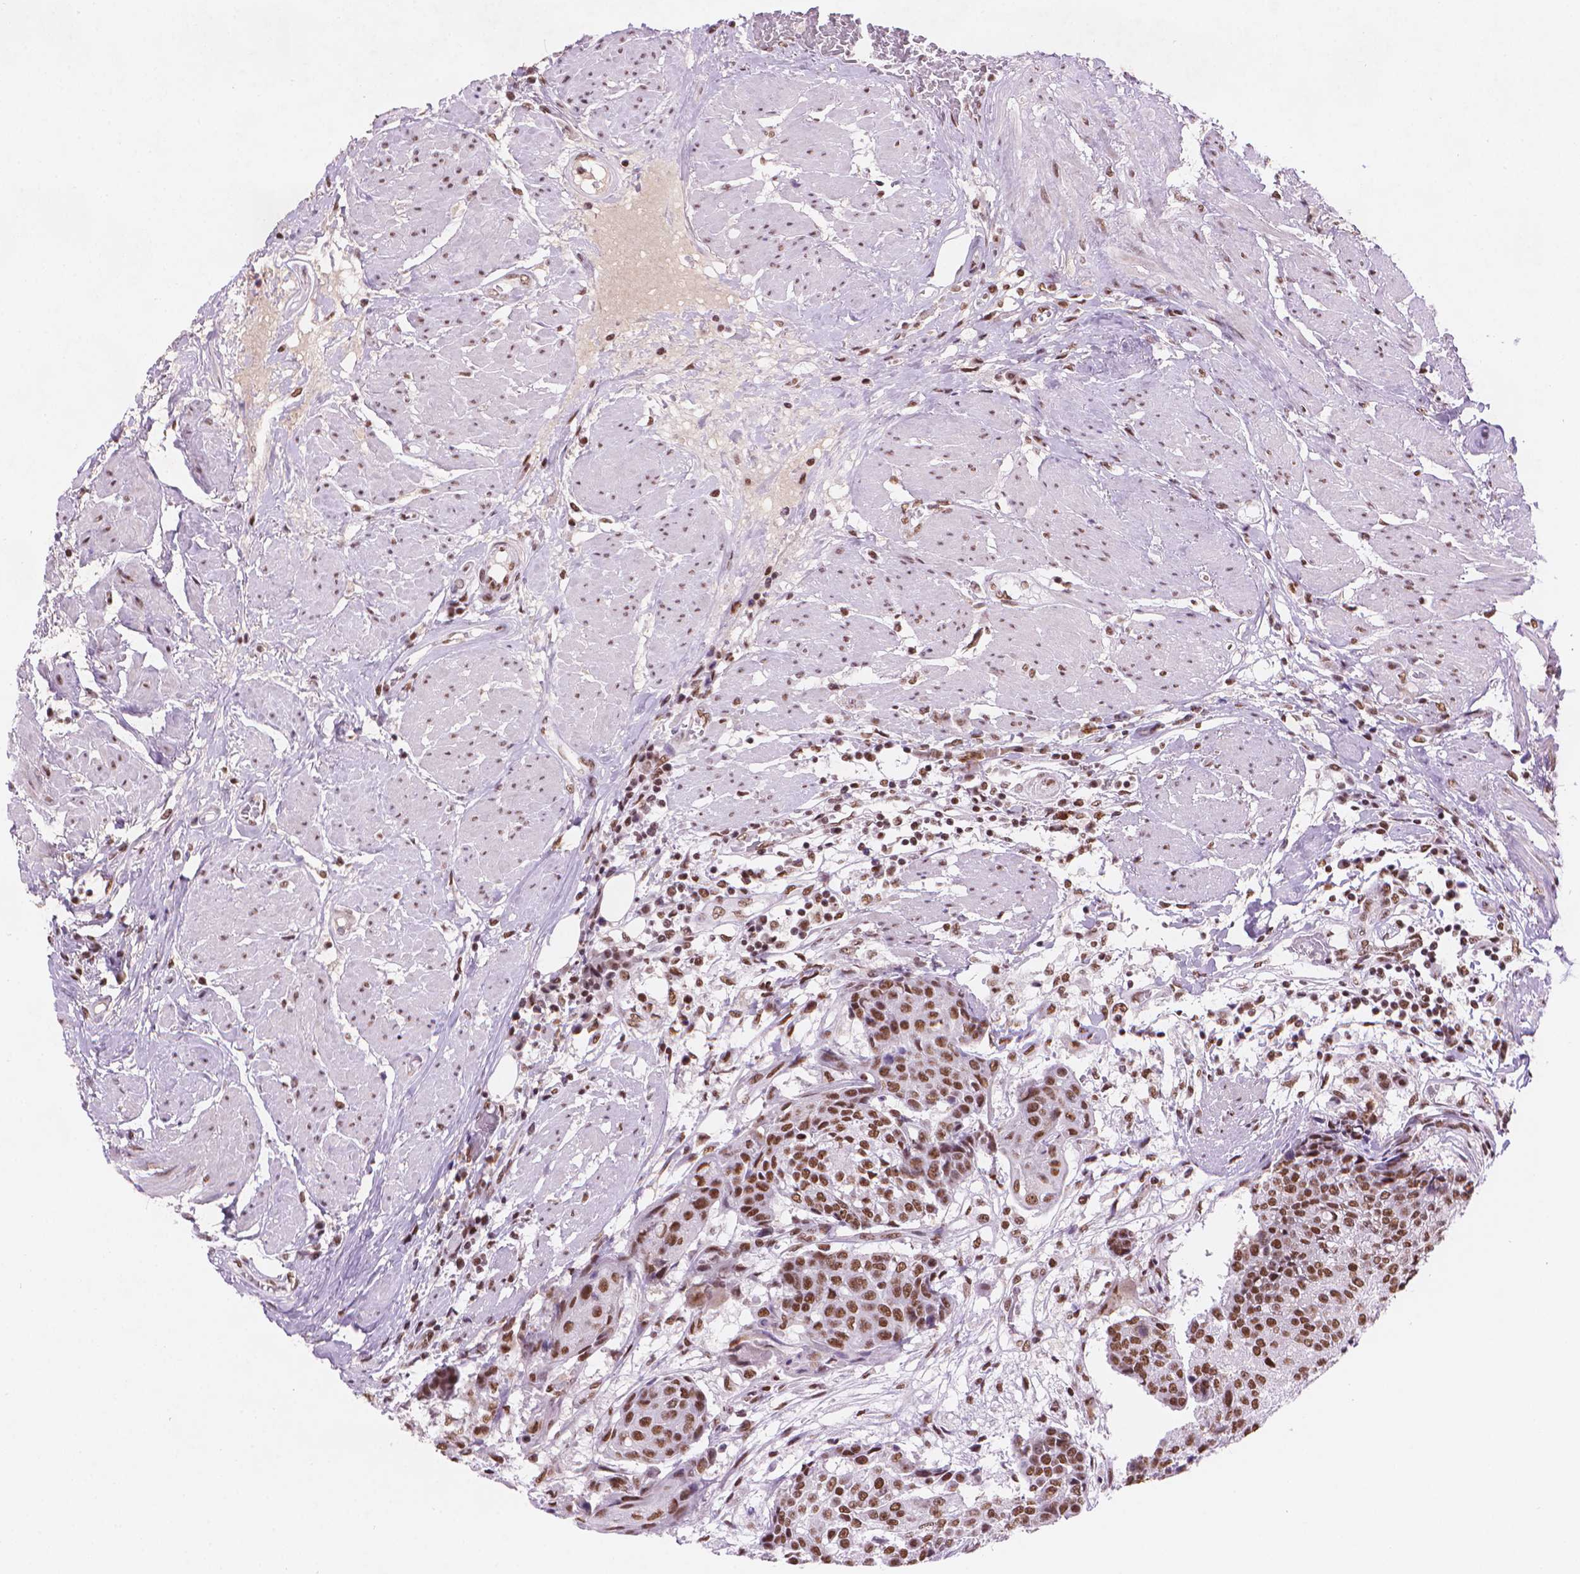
{"staining": {"intensity": "moderate", "quantity": ">75%", "location": "nuclear"}, "tissue": "urothelial cancer", "cell_type": "Tumor cells", "image_type": "cancer", "snomed": [{"axis": "morphology", "description": "Urothelial carcinoma, High grade"}, {"axis": "topography", "description": "Urinary bladder"}], "caption": "This is an image of immunohistochemistry (IHC) staining of urothelial cancer, which shows moderate positivity in the nuclear of tumor cells.", "gene": "RPA4", "patient": {"sex": "female", "age": 63}}